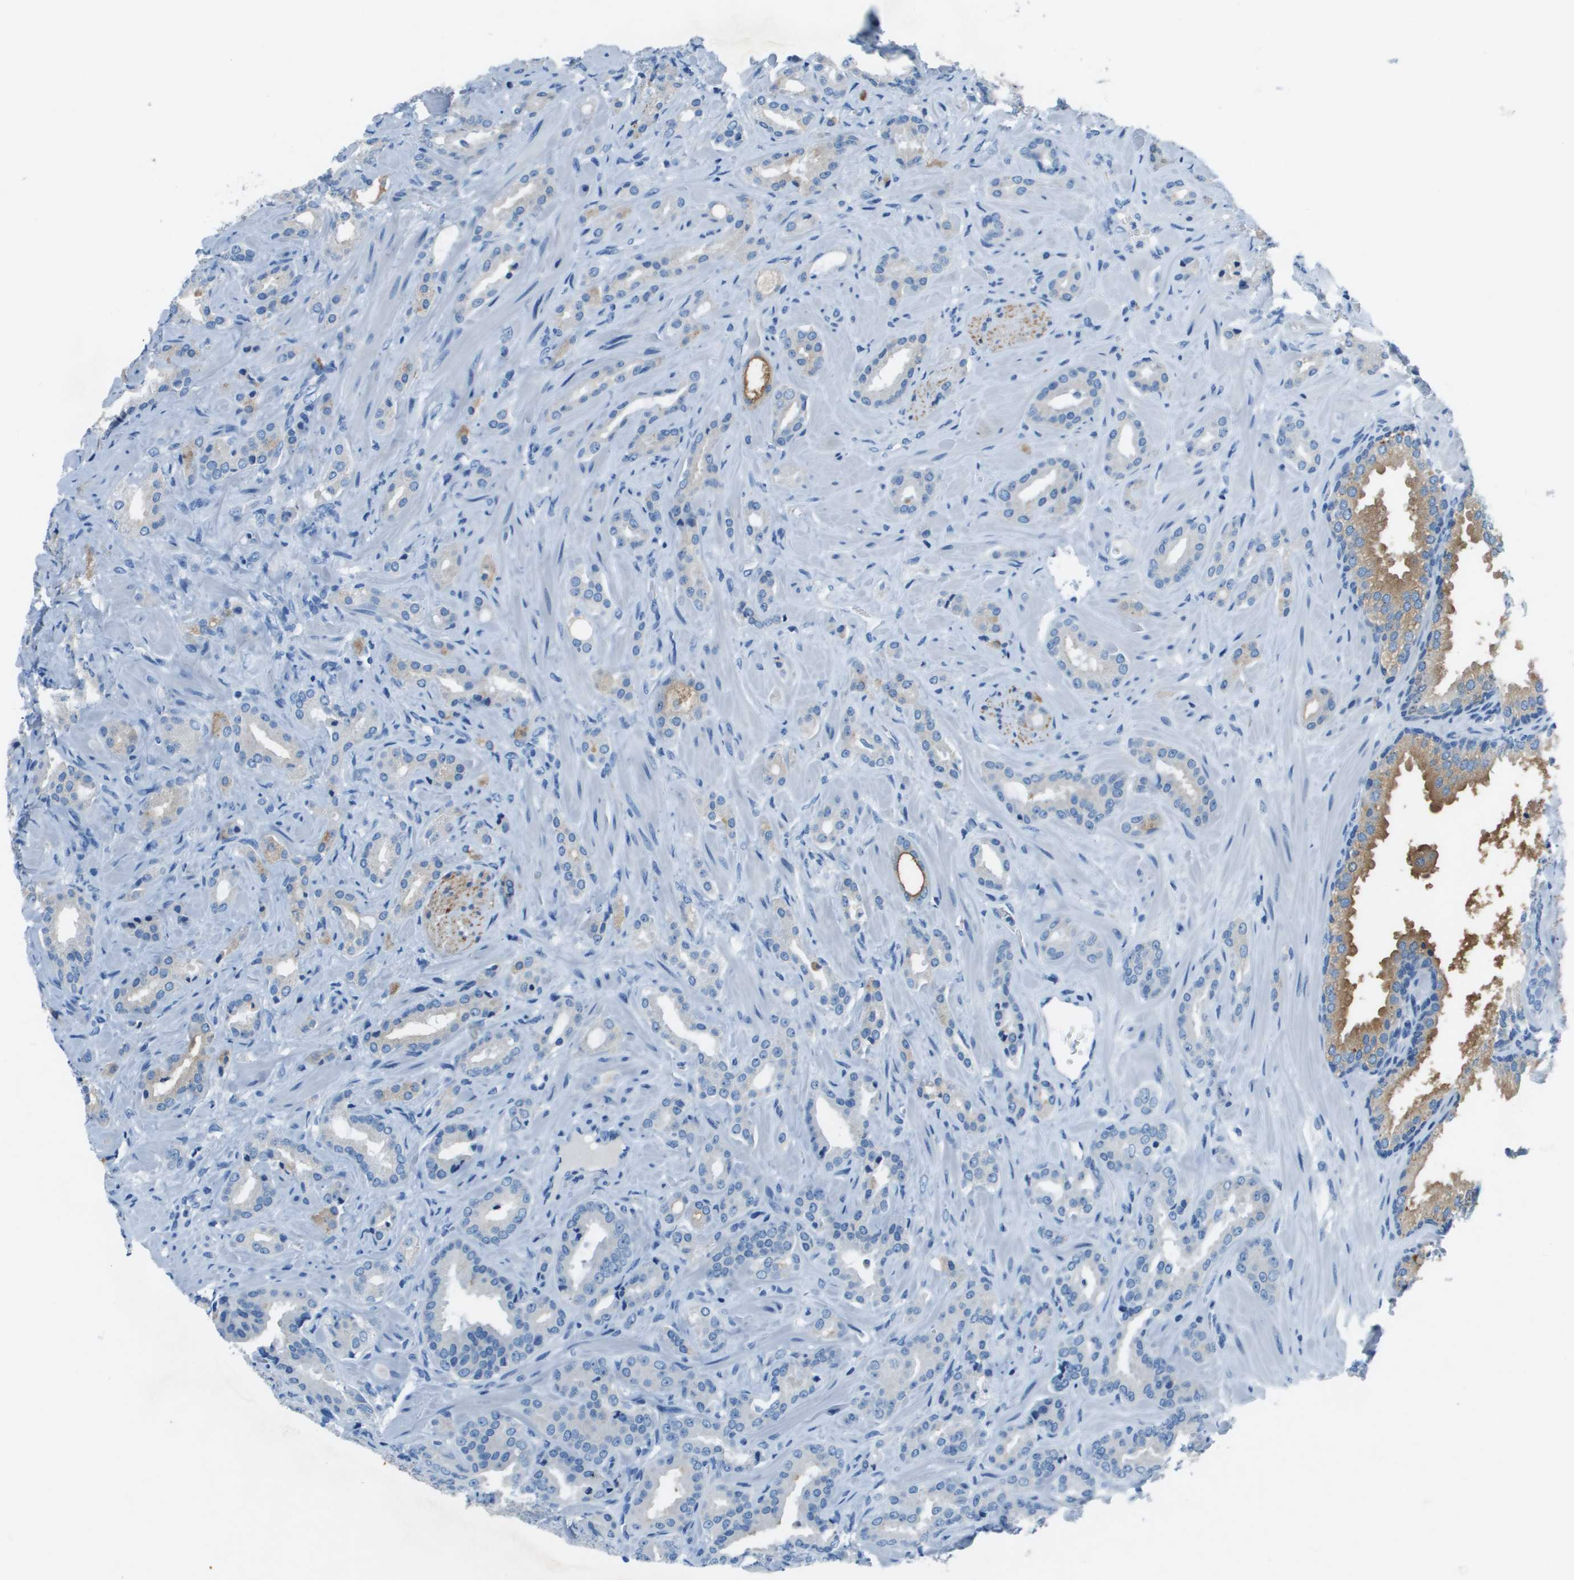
{"staining": {"intensity": "negative", "quantity": "none", "location": "none"}, "tissue": "prostate cancer", "cell_type": "Tumor cells", "image_type": "cancer", "snomed": [{"axis": "morphology", "description": "Adenocarcinoma, High grade"}, {"axis": "topography", "description": "Prostate"}], "caption": "Tumor cells show no significant protein expression in prostate cancer.", "gene": "SLC16A10", "patient": {"sex": "male", "age": 64}}